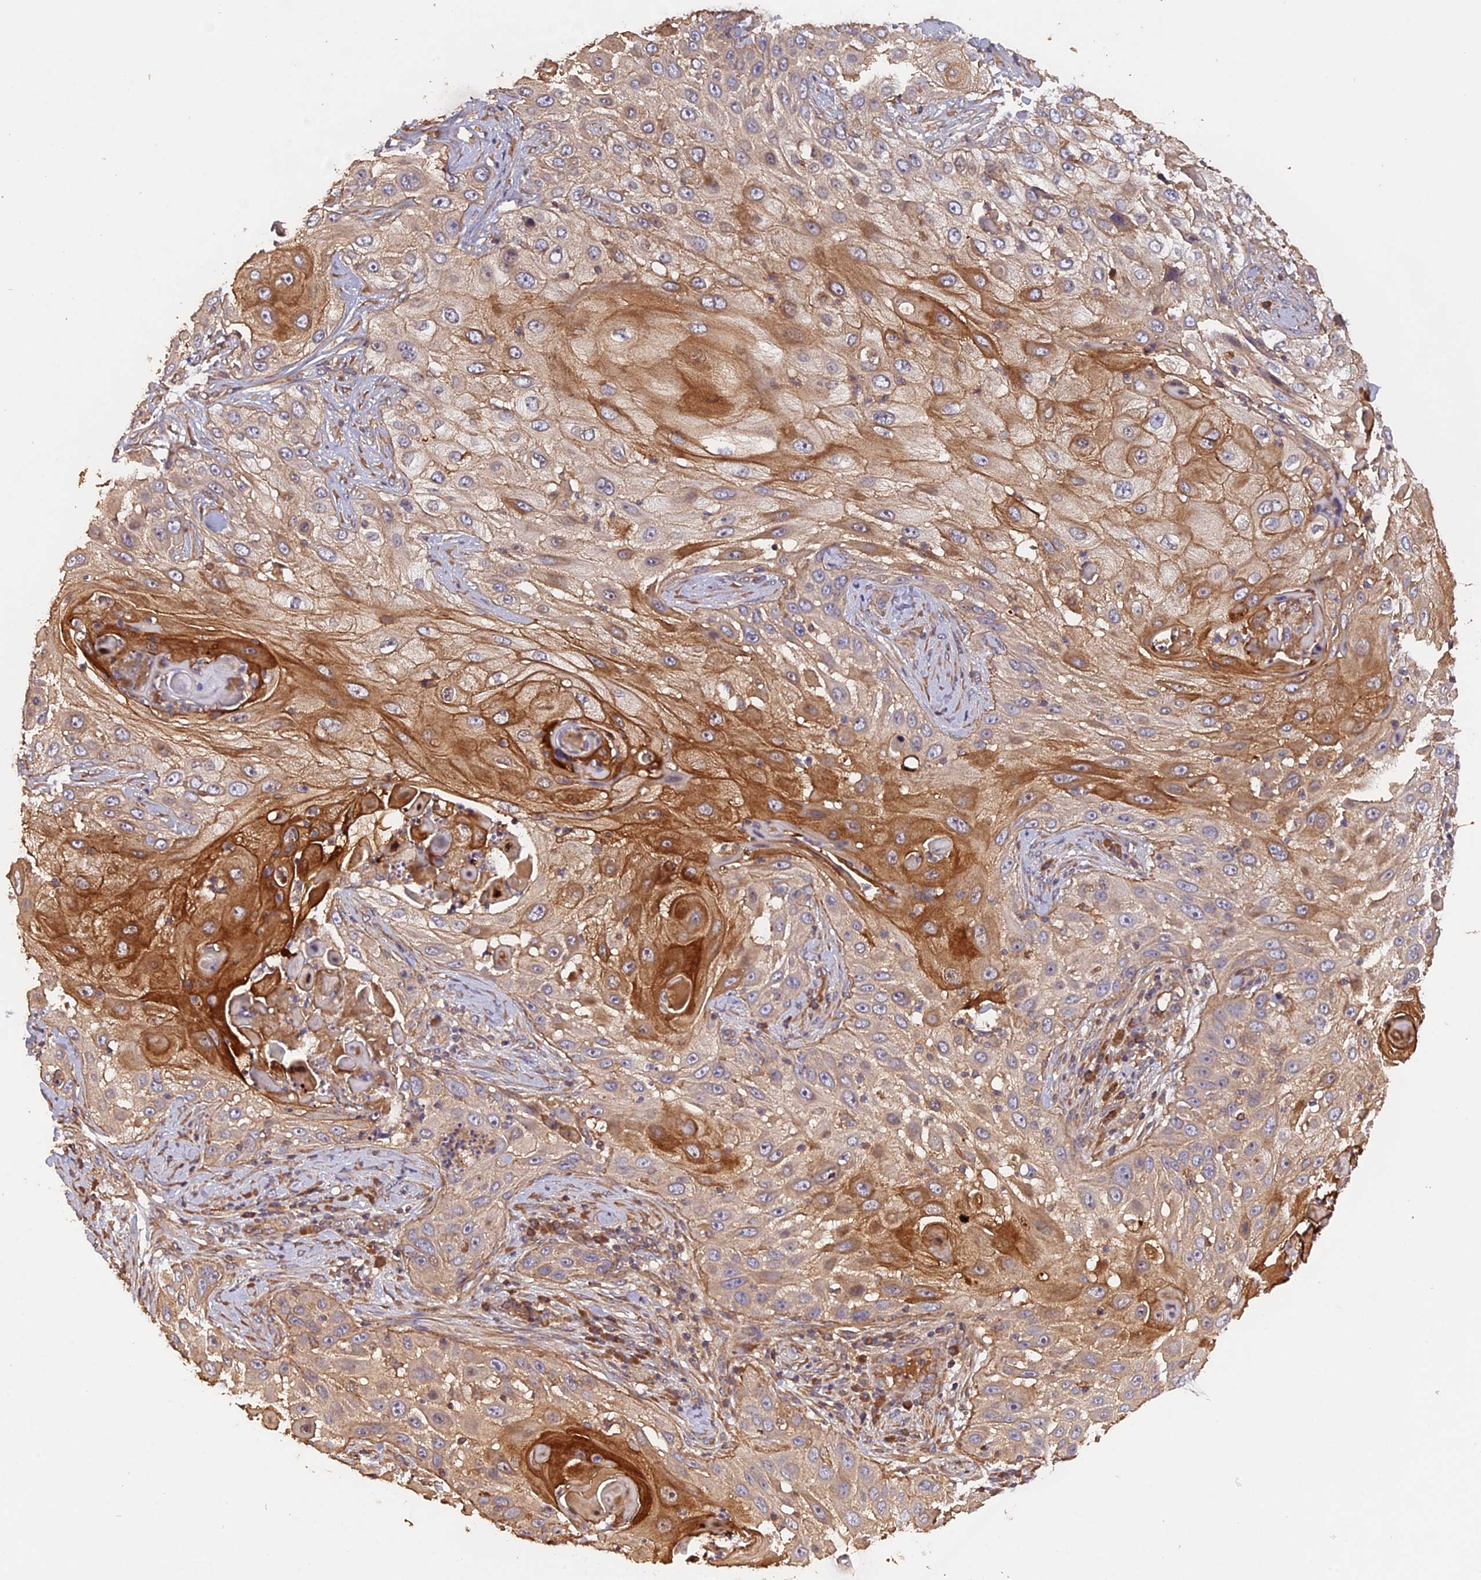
{"staining": {"intensity": "moderate", "quantity": "25%-75%", "location": "cytoplasmic/membranous"}, "tissue": "skin cancer", "cell_type": "Tumor cells", "image_type": "cancer", "snomed": [{"axis": "morphology", "description": "Squamous cell carcinoma, NOS"}, {"axis": "topography", "description": "Skin"}], "caption": "A high-resolution image shows immunohistochemistry (IHC) staining of squamous cell carcinoma (skin), which demonstrates moderate cytoplasmic/membranous positivity in approximately 25%-75% of tumor cells.", "gene": "RASAL1", "patient": {"sex": "female", "age": 44}}